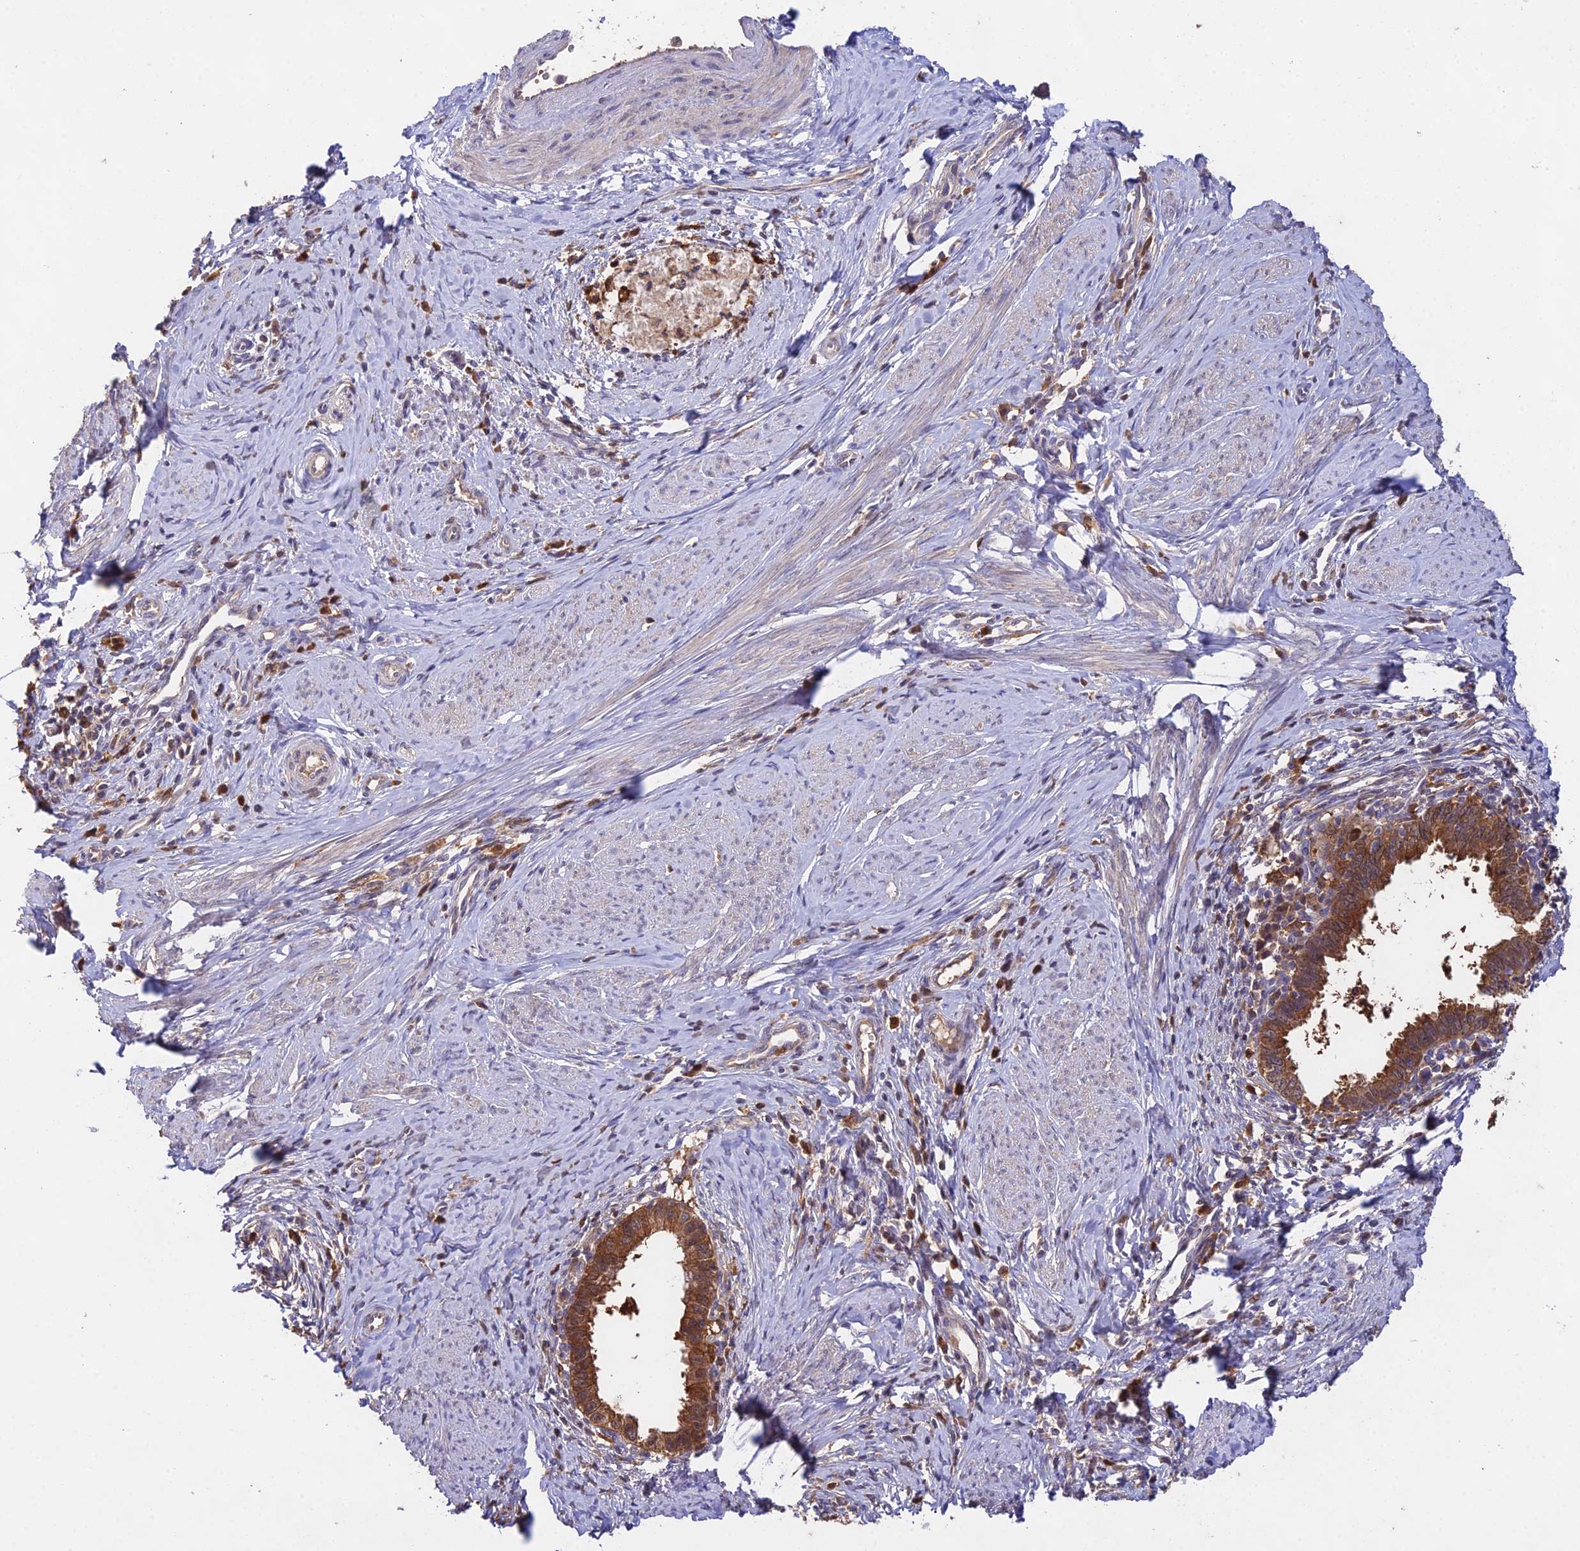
{"staining": {"intensity": "strong", "quantity": ">75%", "location": "cytoplasmic/membranous"}, "tissue": "cervical cancer", "cell_type": "Tumor cells", "image_type": "cancer", "snomed": [{"axis": "morphology", "description": "Adenocarcinoma, NOS"}, {"axis": "topography", "description": "Cervix"}], "caption": "High-power microscopy captured an IHC photomicrograph of cervical adenocarcinoma, revealing strong cytoplasmic/membranous expression in approximately >75% of tumor cells.", "gene": "FBP1", "patient": {"sex": "female", "age": 36}}